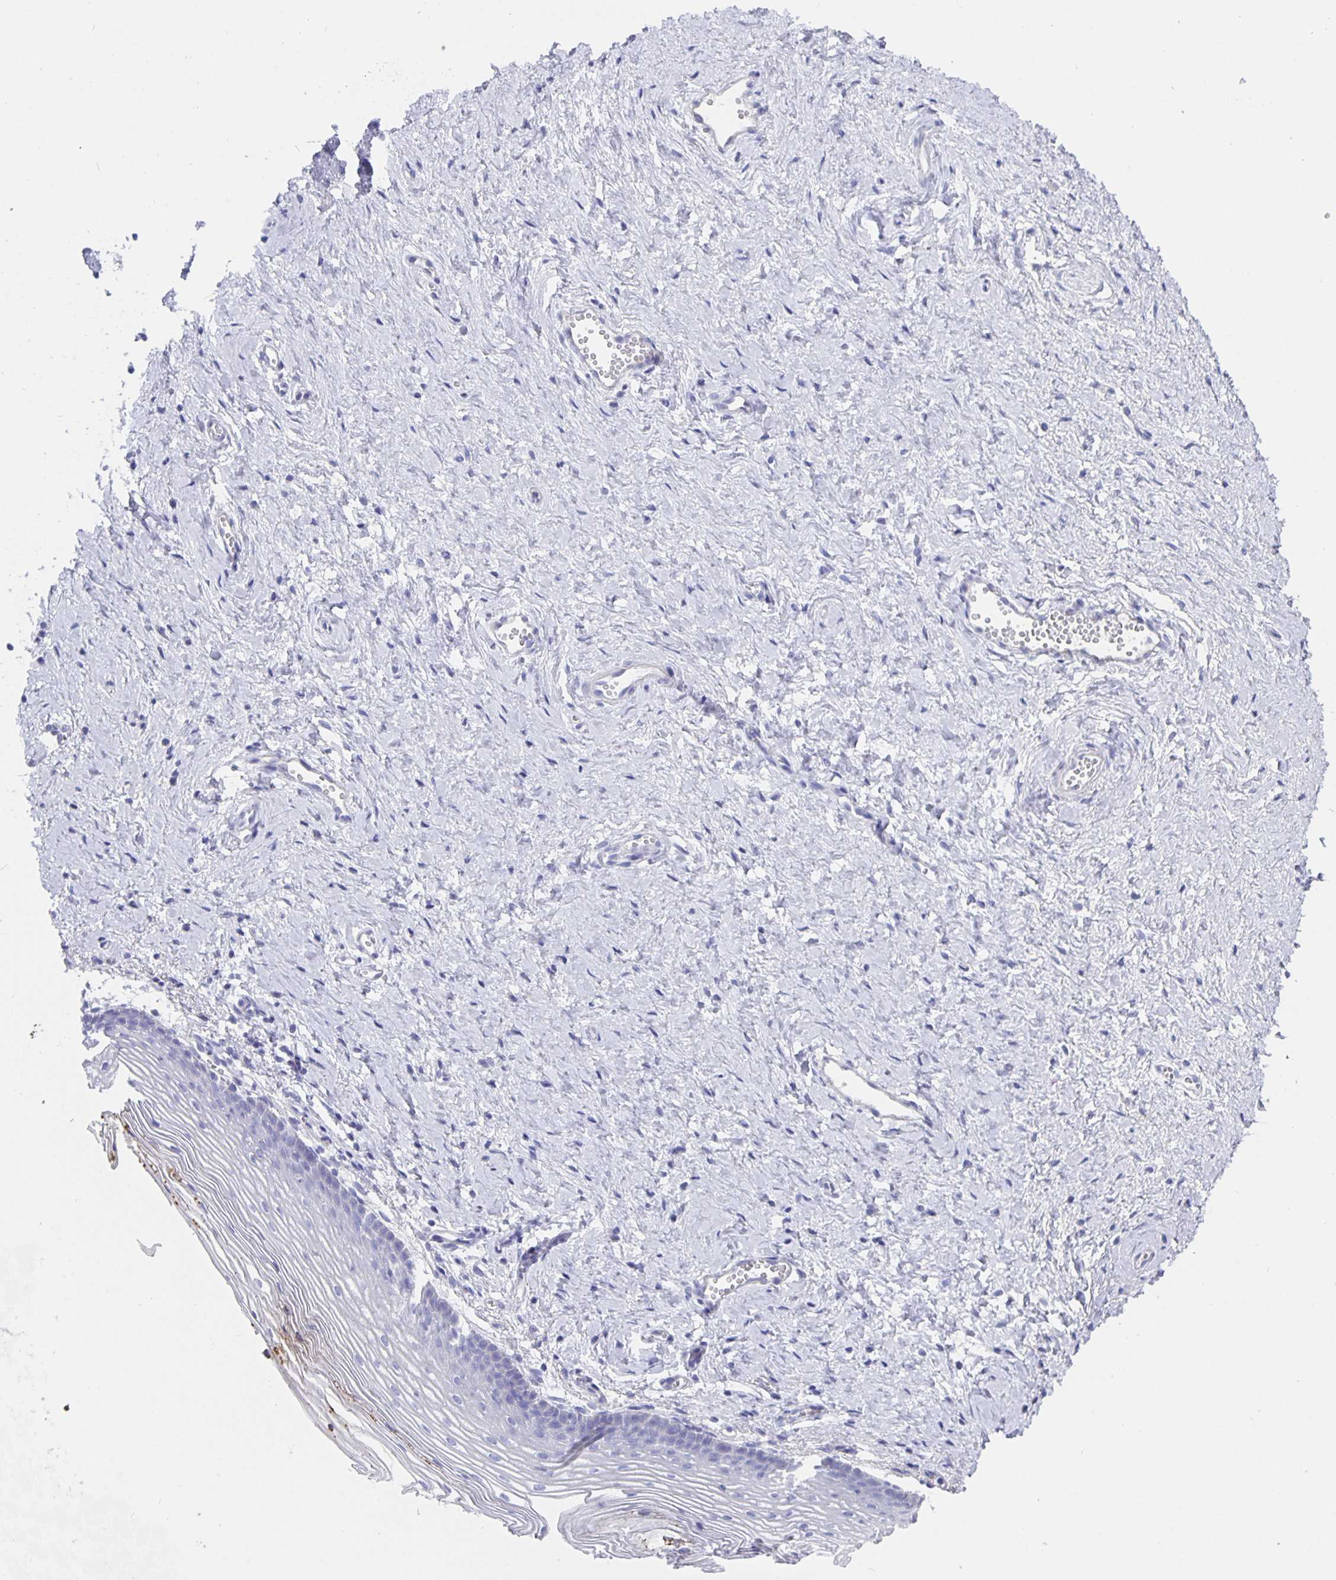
{"staining": {"intensity": "negative", "quantity": "none", "location": "none"}, "tissue": "vagina", "cell_type": "Squamous epithelial cells", "image_type": "normal", "snomed": [{"axis": "morphology", "description": "Normal tissue, NOS"}, {"axis": "topography", "description": "Vagina"}], "caption": "Protein analysis of benign vagina exhibits no significant staining in squamous epithelial cells.", "gene": "CFAP74", "patient": {"sex": "female", "age": 56}}